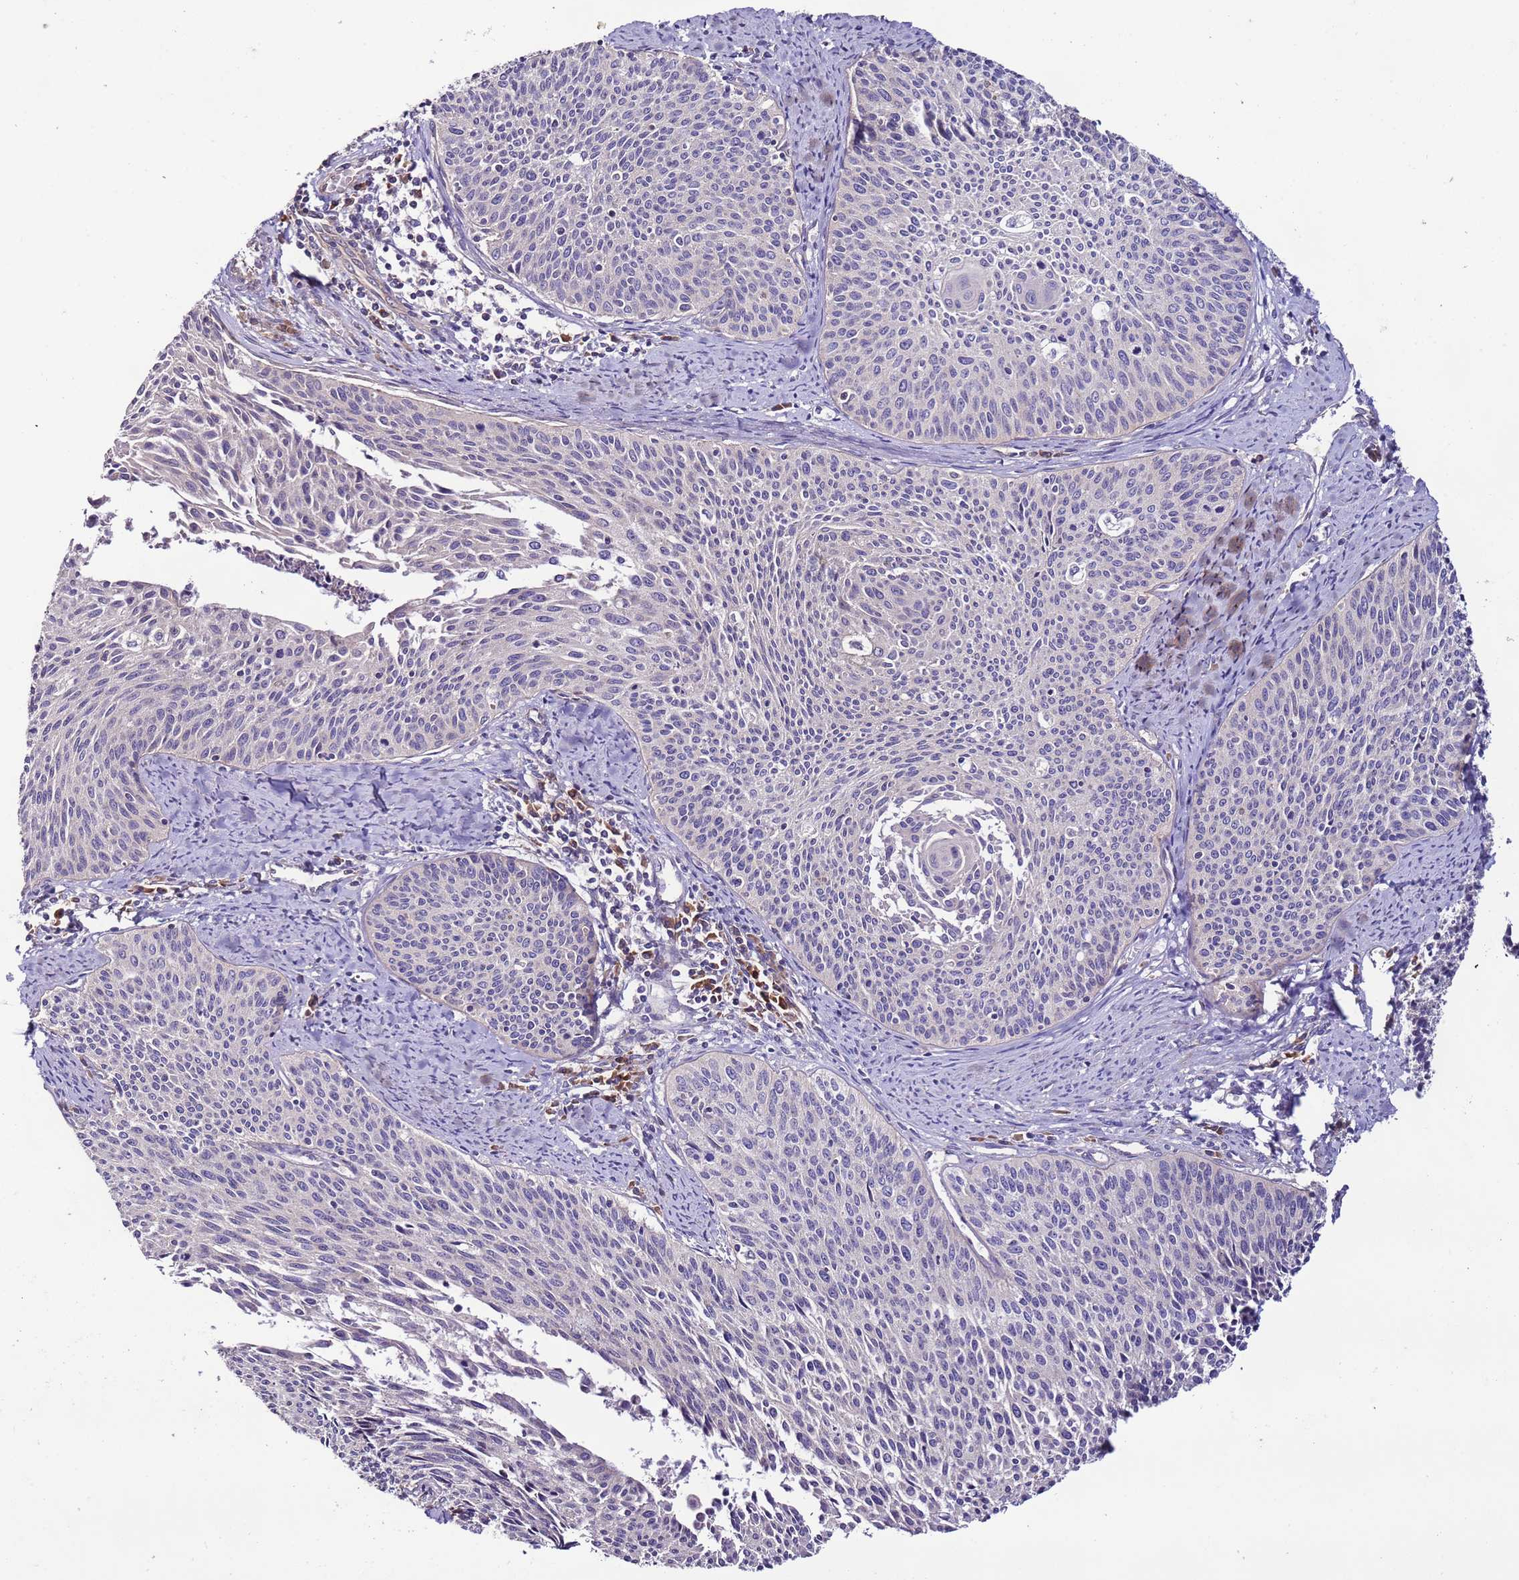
{"staining": {"intensity": "negative", "quantity": "none", "location": "none"}, "tissue": "cervical cancer", "cell_type": "Tumor cells", "image_type": "cancer", "snomed": [{"axis": "morphology", "description": "Squamous cell carcinoma, NOS"}, {"axis": "topography", "description": "Cervix"}], "caption": "An image of human squamous cell carcinoma (cervical) is negative for staining in tumor cells. (DAB immunohistochemistry (IHC), high magnification).", "gene": "SPCS1", "patient": {"sex": "female", "age": 55}}